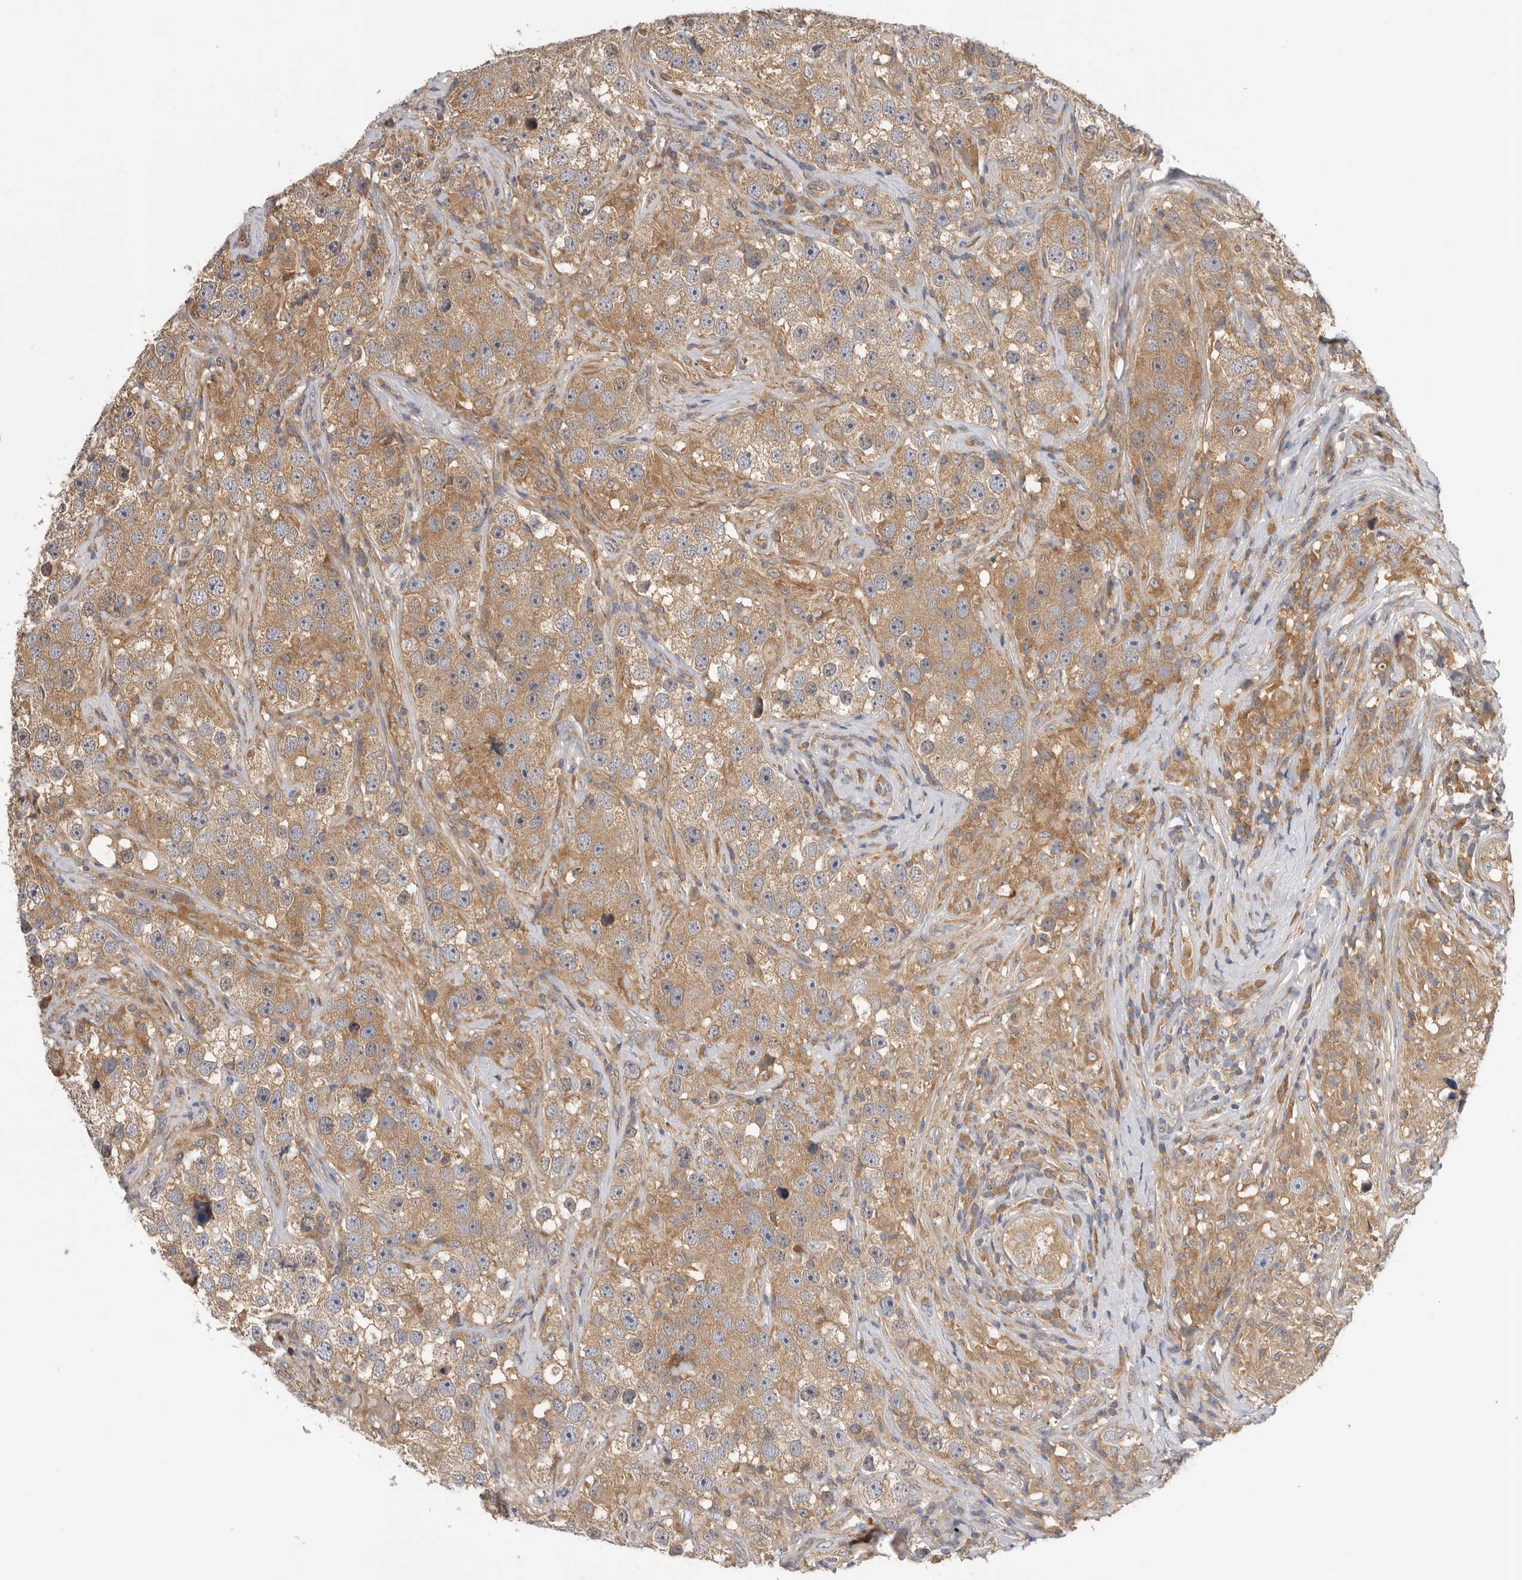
{"staining": {"intensity": "moderate", "quantity": ">75%", "location": "cytoplasmic/membranous"}, "tissue": "testis cancer", "cell_type": "Tumor cells", "image_type": "cancer", "snomed": [{"axis": "morphology", "description": "Seminoma, NOS"}, {"axis": "topography", "description": "Testis"}], "caption": "A medium amount of moderate cytoplasmic/membranous positivity is identified in about >75% of tumor cells in seminoma (testis) tissue.", "gene": "PPP1R42", "patient": {"sex": "male", "age": 49}}